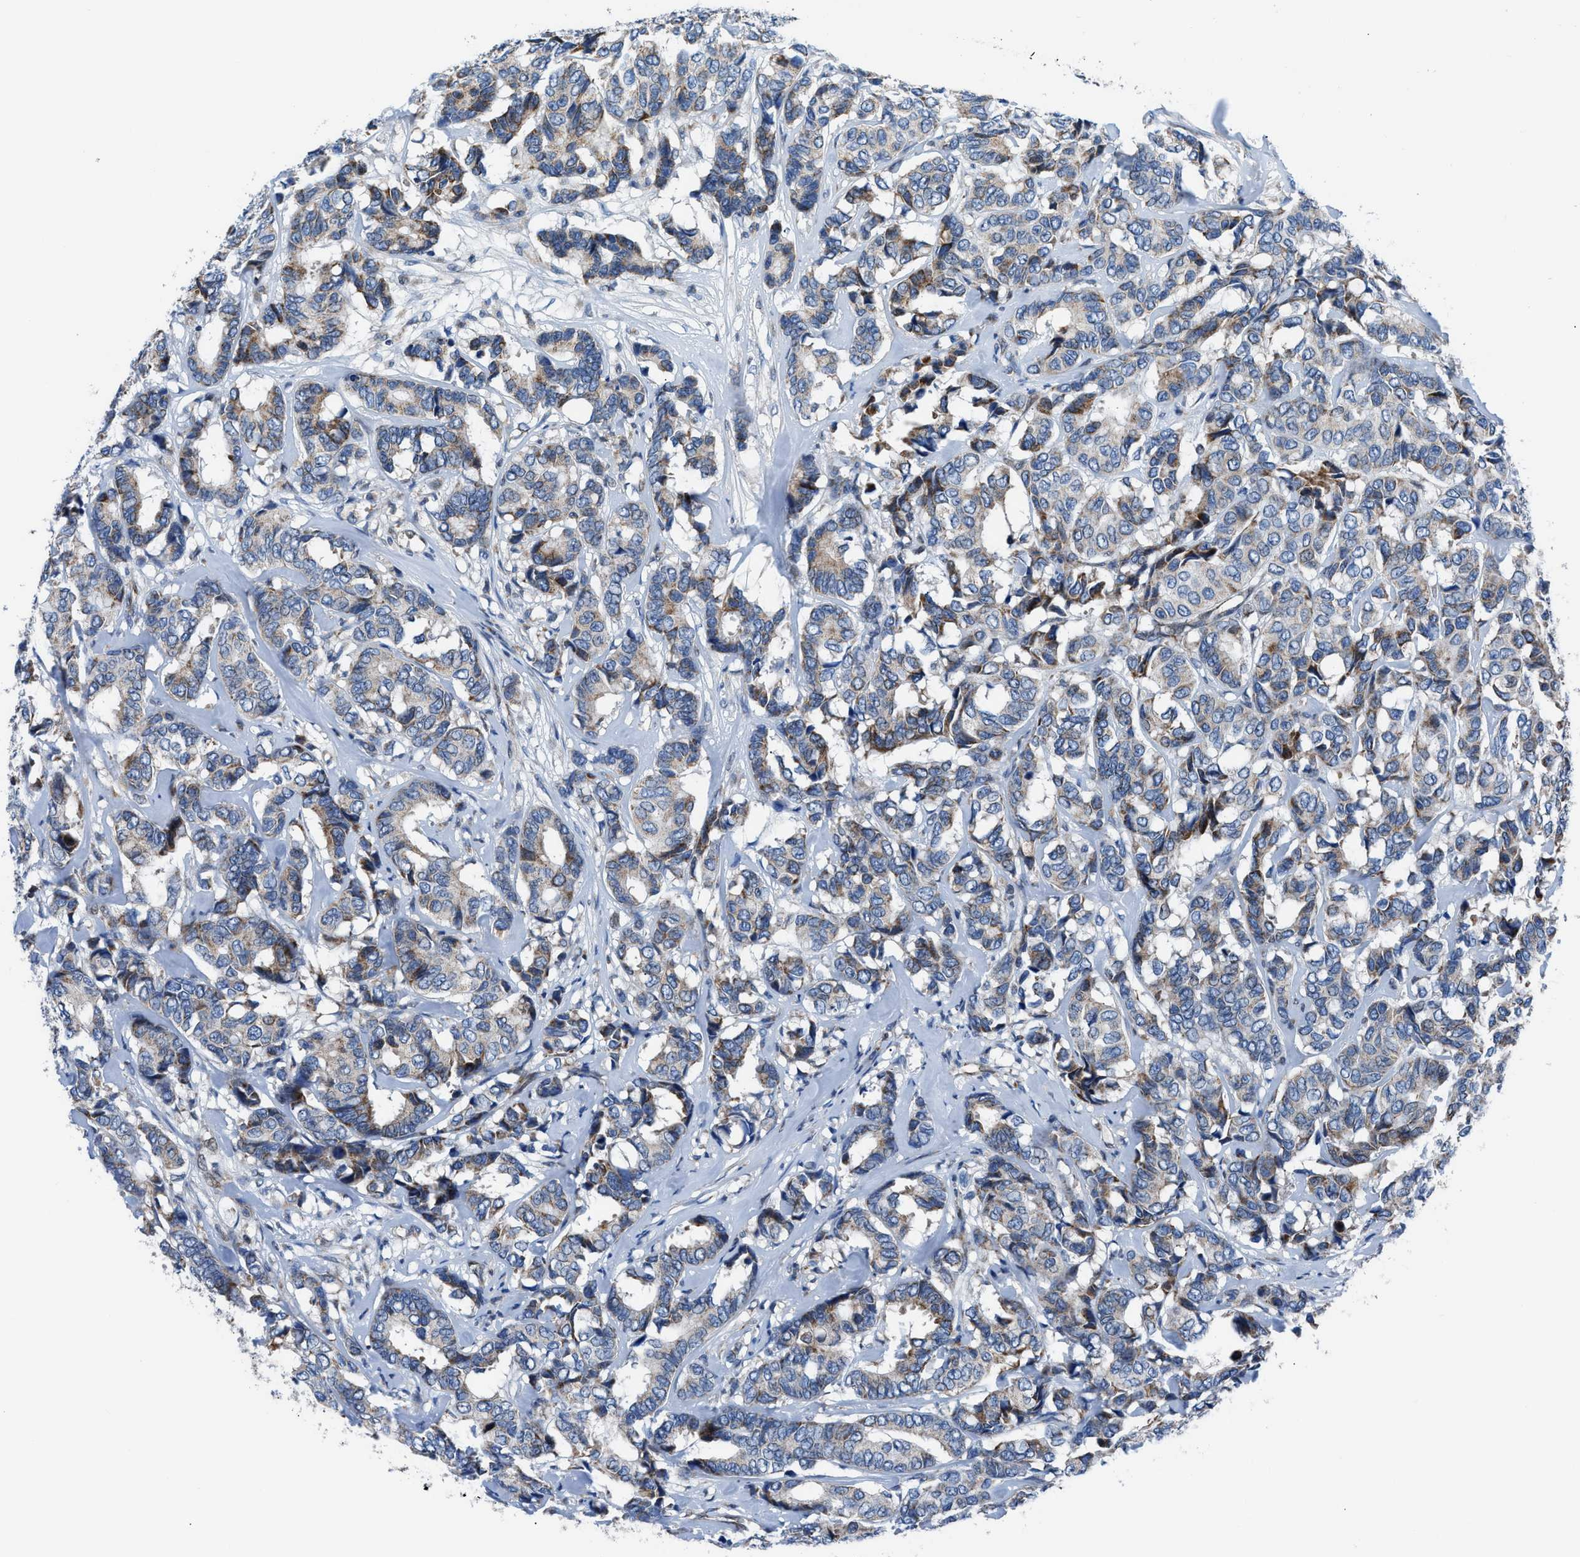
{"staining": {"intensity": "moderate", "quantity": "<25%", "location": "cytoplasmic/membranous"}, "tissue": "breast cancer", "cell_type": "Tumor cells", "image_type": "cancer", "snomed": [{"axis": "morphology", "description": "Duct carcinoma"}, {"axis": "topography", "description": "Breast"}], "caption": "A histopathology image of human breast invasive ductal carcinoma stained for a protein demonstrates moderate cytoplasmic/membranous brown staining in tumor cells.", "gene": "LMO2", "patient": {"sex": "female", "age": 87}}